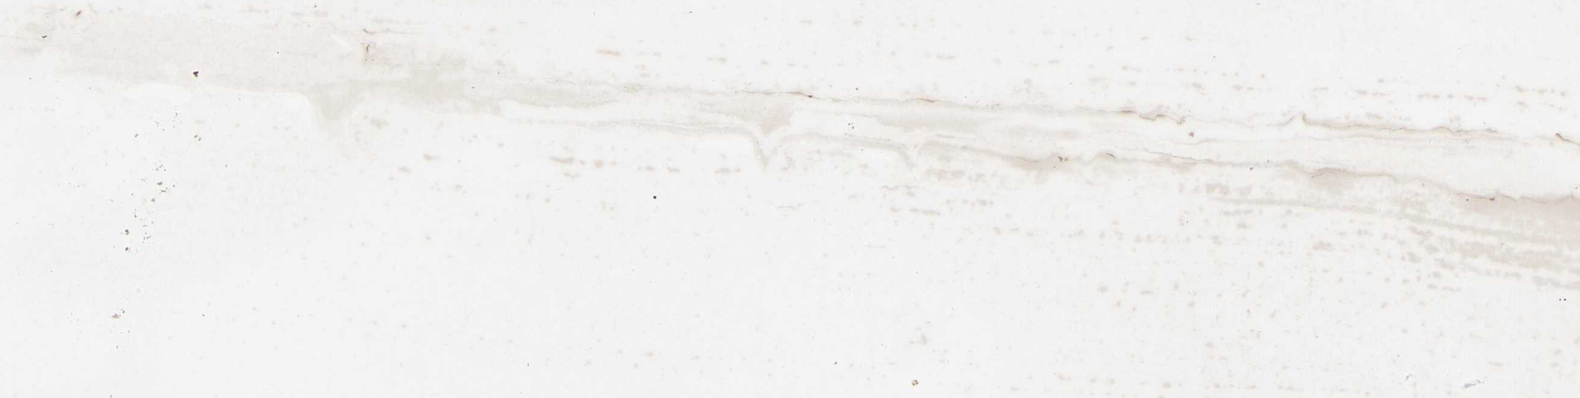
{"staining": {"intensity": "weak", "quantity": "25%-75%", "location": "cytoplasmic/membranous"}, "tissue": "gallbladder", "cell_type": "Glandular cells", "image_type": "normal", "snomed": [{"axis": "morphology", "description": "Normal tissue, NOS"}, {"axis": "topography", "description": "Gallbladder"}], "caption": "Protein staining displays weak cytoplasmic/membranous expression in about 25%-75% of glandular cells in benign gallbladder.", "gene": "SLC2A13", "patient": {"sex": "male", "age": 65}}